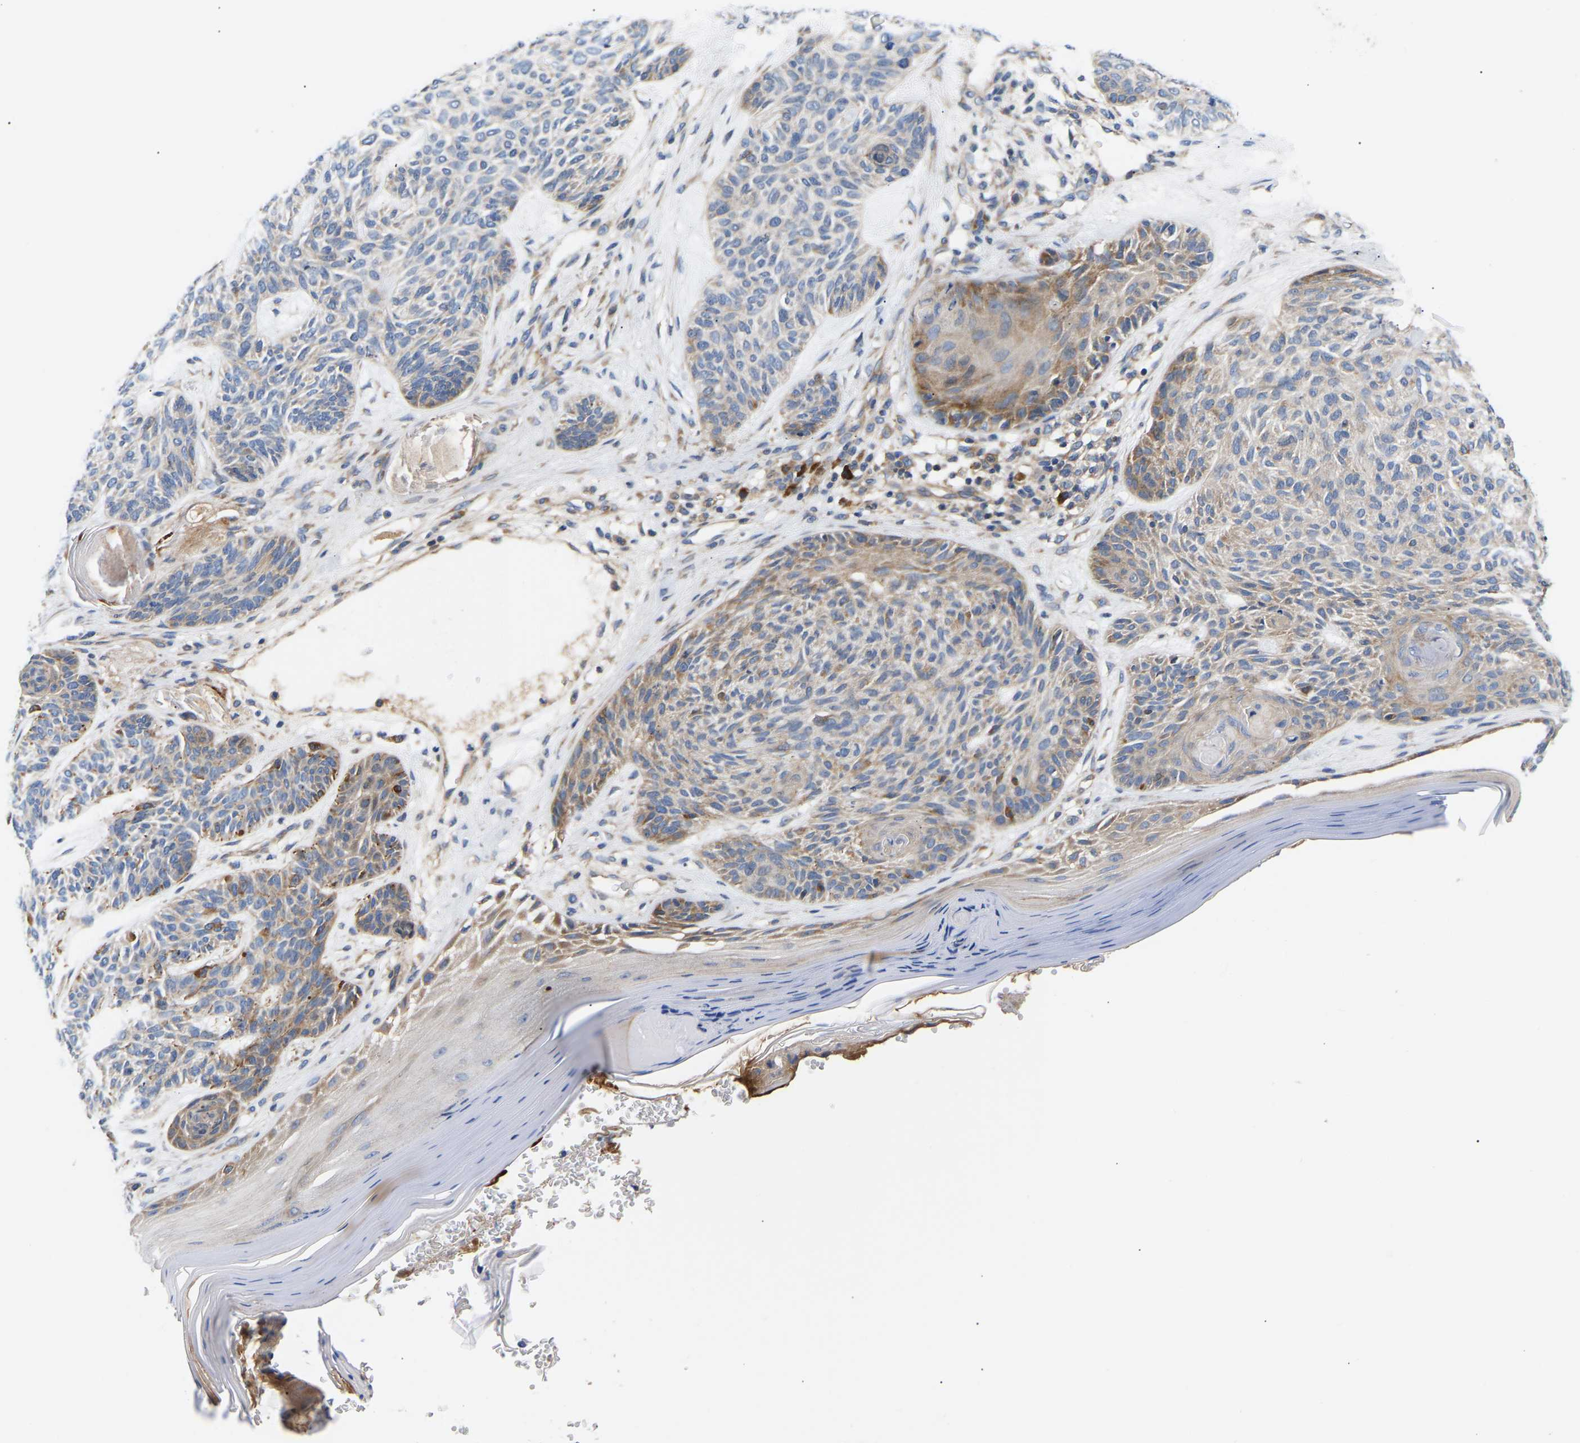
{"staining": {"intensity": "moderate", "quantity": "<25%", "location": "cytoplasmic/membranous"}, "tissue": "skin cancer", "cell_type": "Tumor cells", "image_type": "cancer", "snomed": [{"axis": "morphology", "description": "Basal cell carcinoma"}, {"axis": "topography", "description": "Skin"}], "caption": "Immunohistochemical staining of human skin cancer displays low levels of moderate cytoplasmic/membranous expression in approximately <25% of tumor cells.", "gene": "AIMP2", "patient": {"sex": "male", "age": 55}}